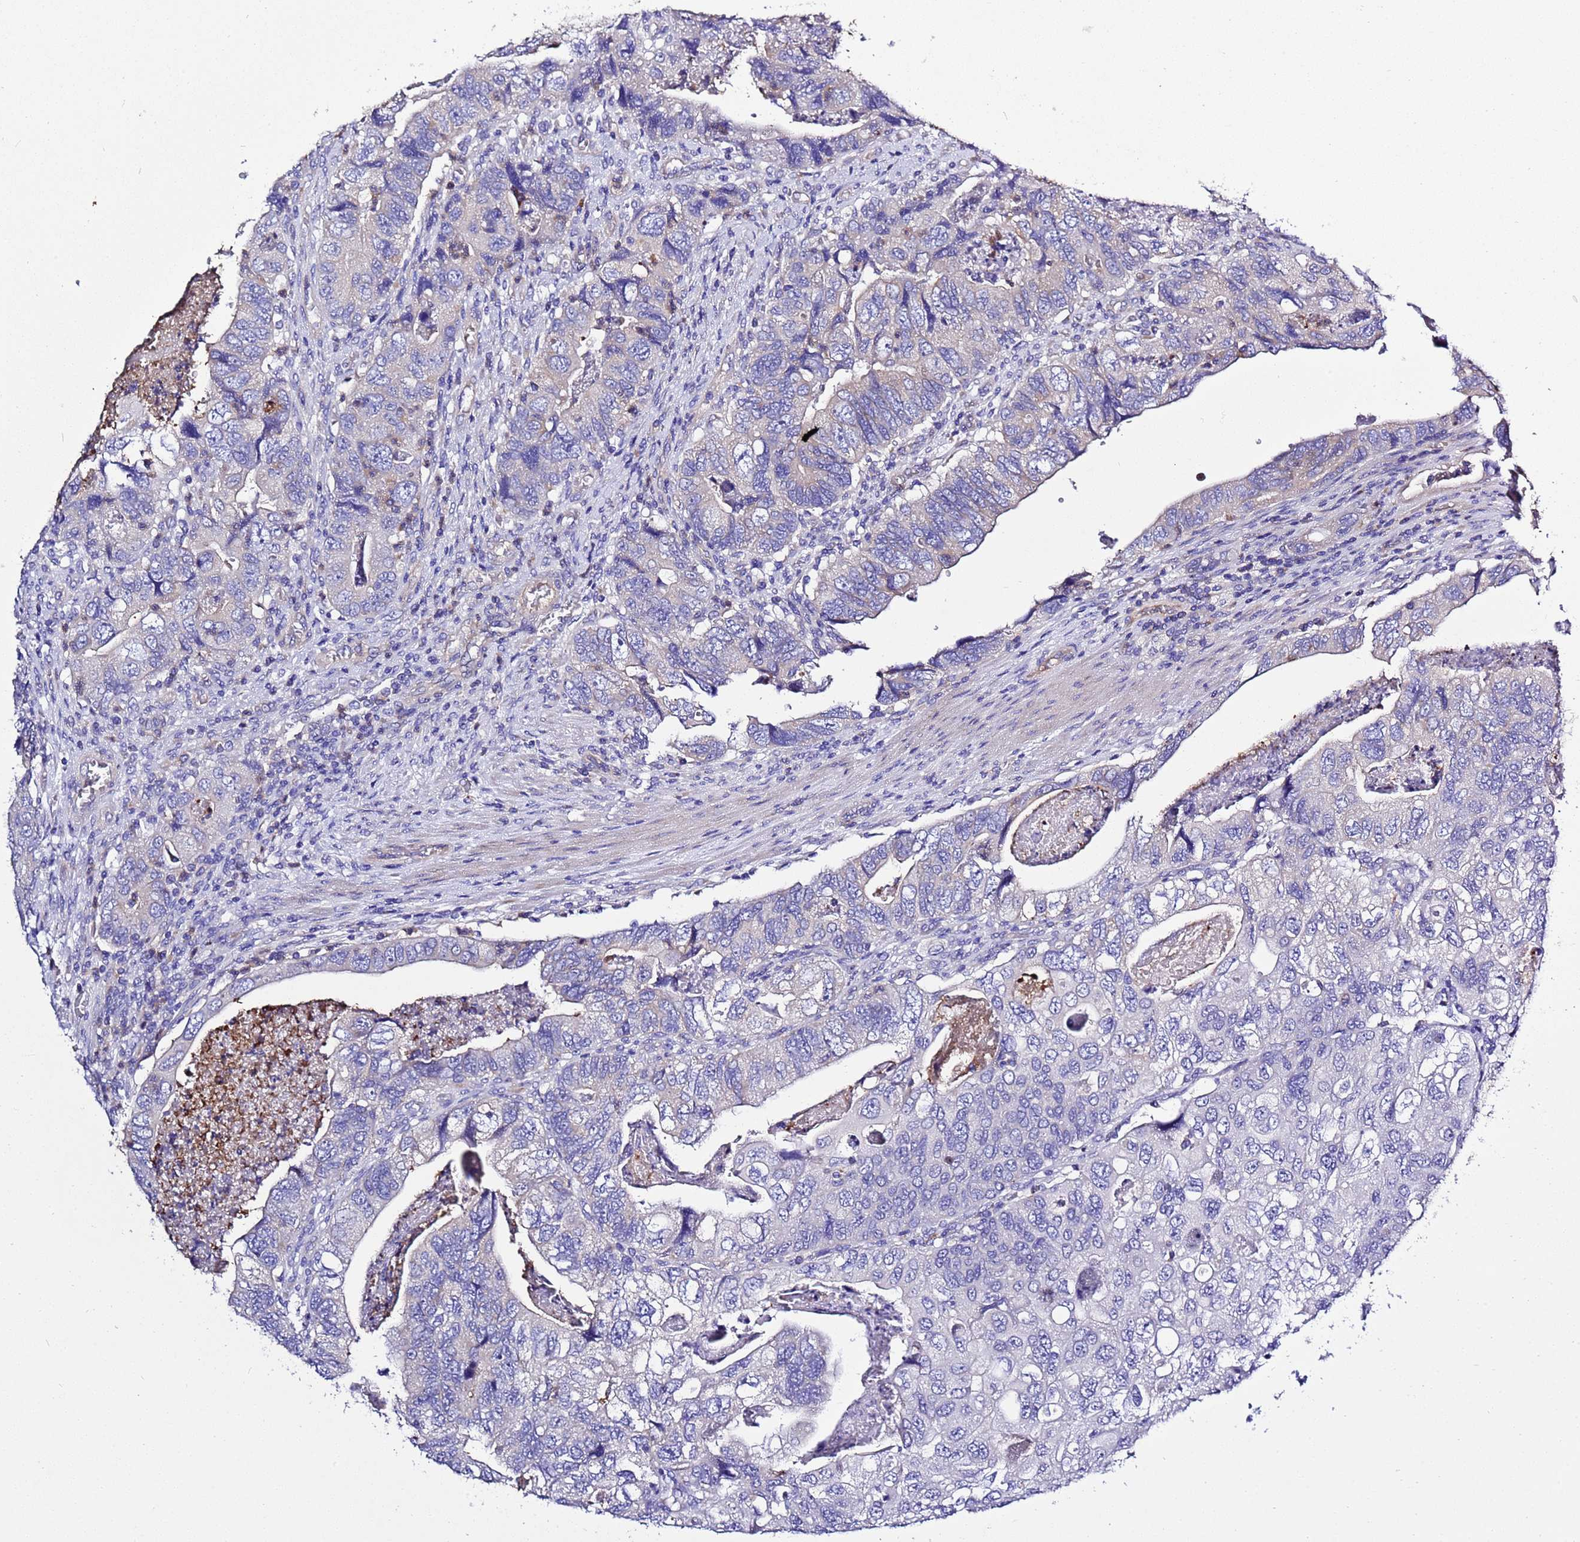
{"staining": {"intensity": "moderate", "quantity": "<25%", "location": "cytoplasmic/membranous"}, "tissue": "colorectal cancer", "cell_type": "Tumor cells", "image_type": "cancer", "snomed": [{"axis": "morphology", "description": "Adenocarcinoma, NOS"}, {"axis": "topography", "description": "Rectum"}], "caption": "Tumor cells display low levels of moderate cytoplasmic/membranous staining in about <25% of cells in human colorectal cancer (adenocarcinoma). (IHC, brightfield microscopy, high magnification).", "gene": "KICS2", "patient": {"sex": "male", "age": 63}}